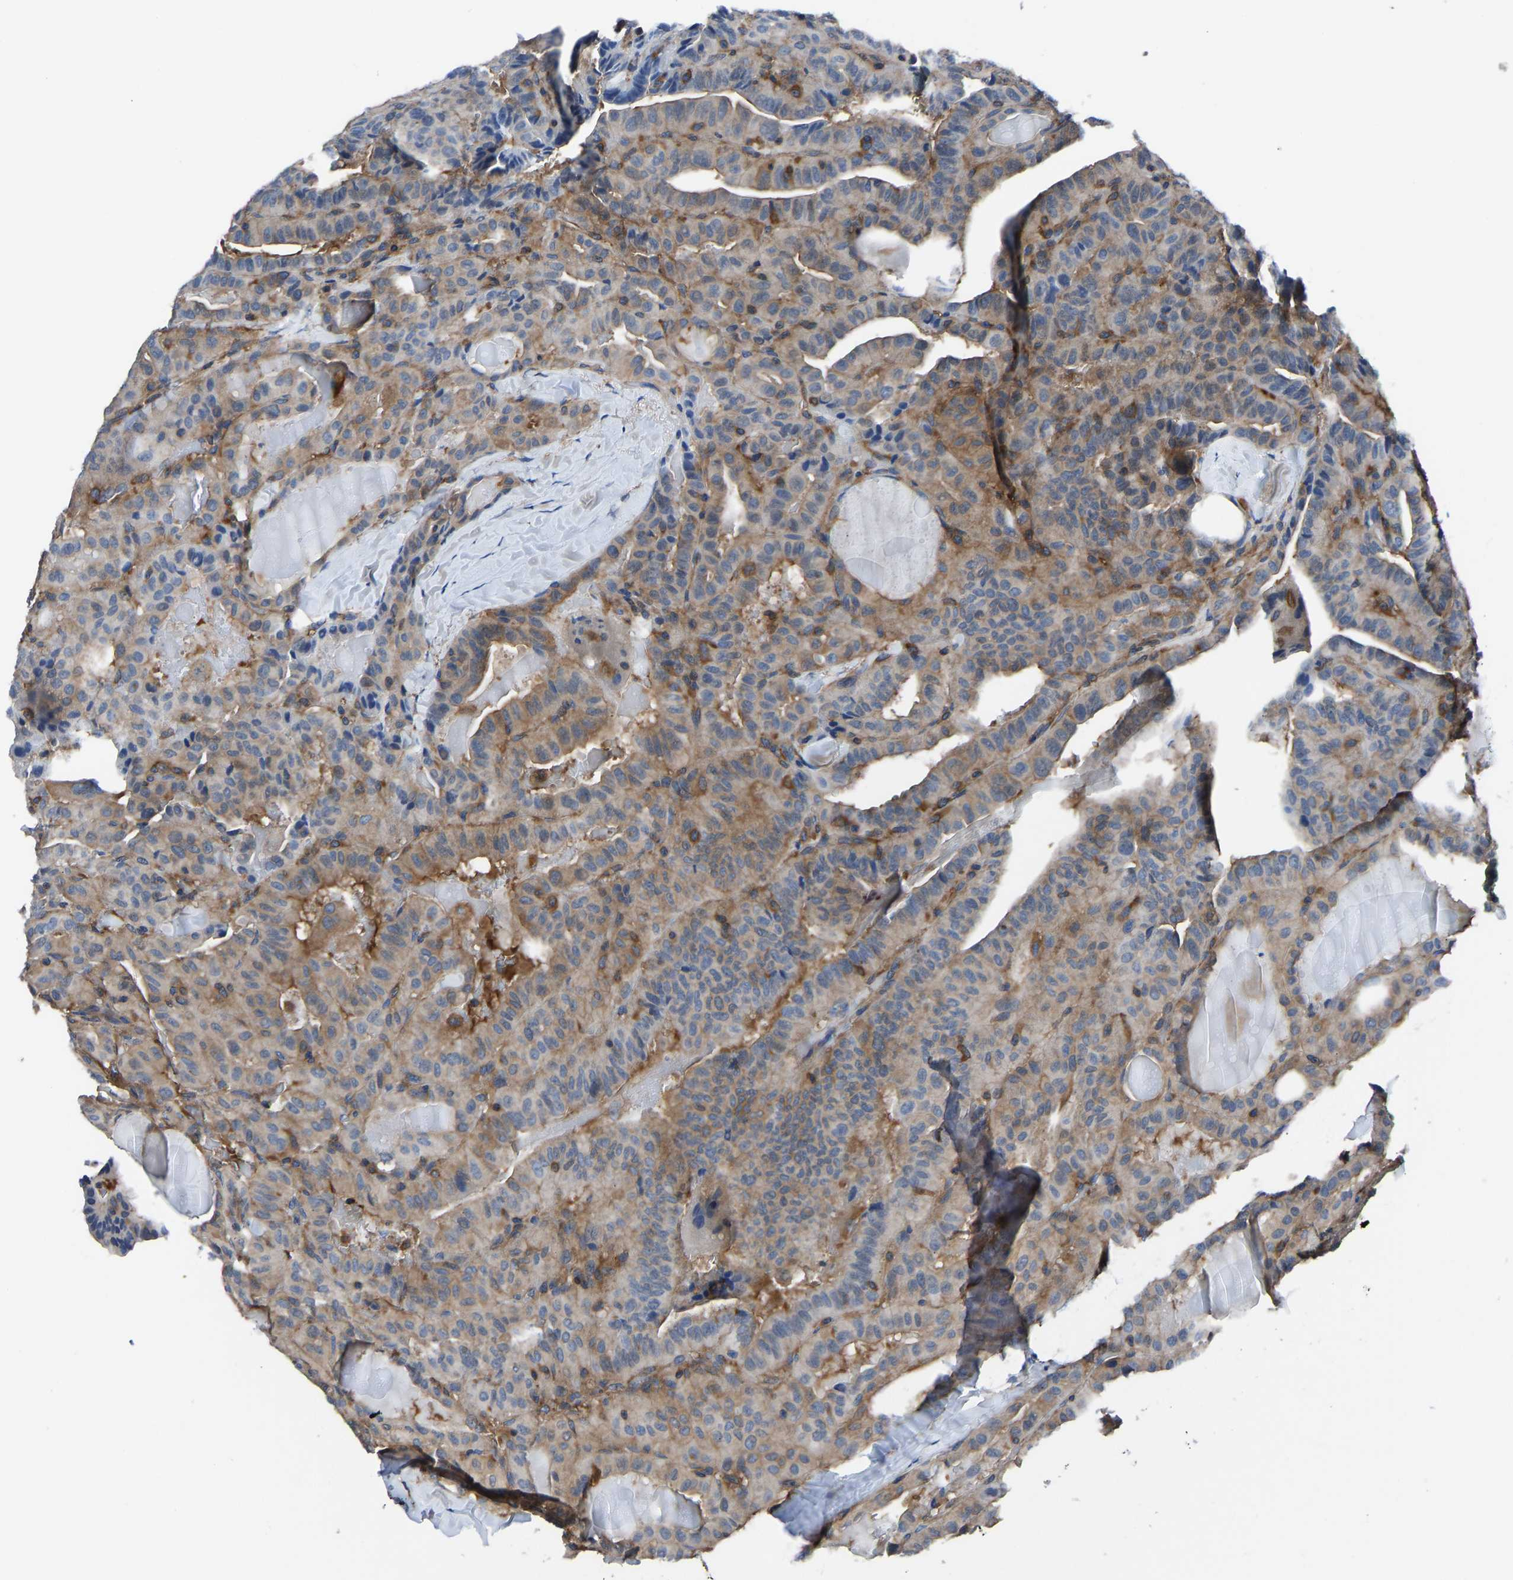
{"staining": {"intensity": "moderate", "quantity": ">75%", "location": "cytoplasmic/membranous"}, "tissue": "thyroid cancer", "cell_type": "Tumor cells", "image_type": "cancer", "snomed": [{"axis": "morphology", "description": "Papillary adenocarcinoma, NOS"}, {"axis": "topography", "description": "Thyroid gland"}], "caption": "Human thyroid cancer (papillary adenocarcinoma) stained with a brown dye reveals moderate cytoplasmic/membranous positive staining in about >75% of tumor cells.", "gene": "PRKAR1A", "patient": {"sex": "male", "age": 77}}